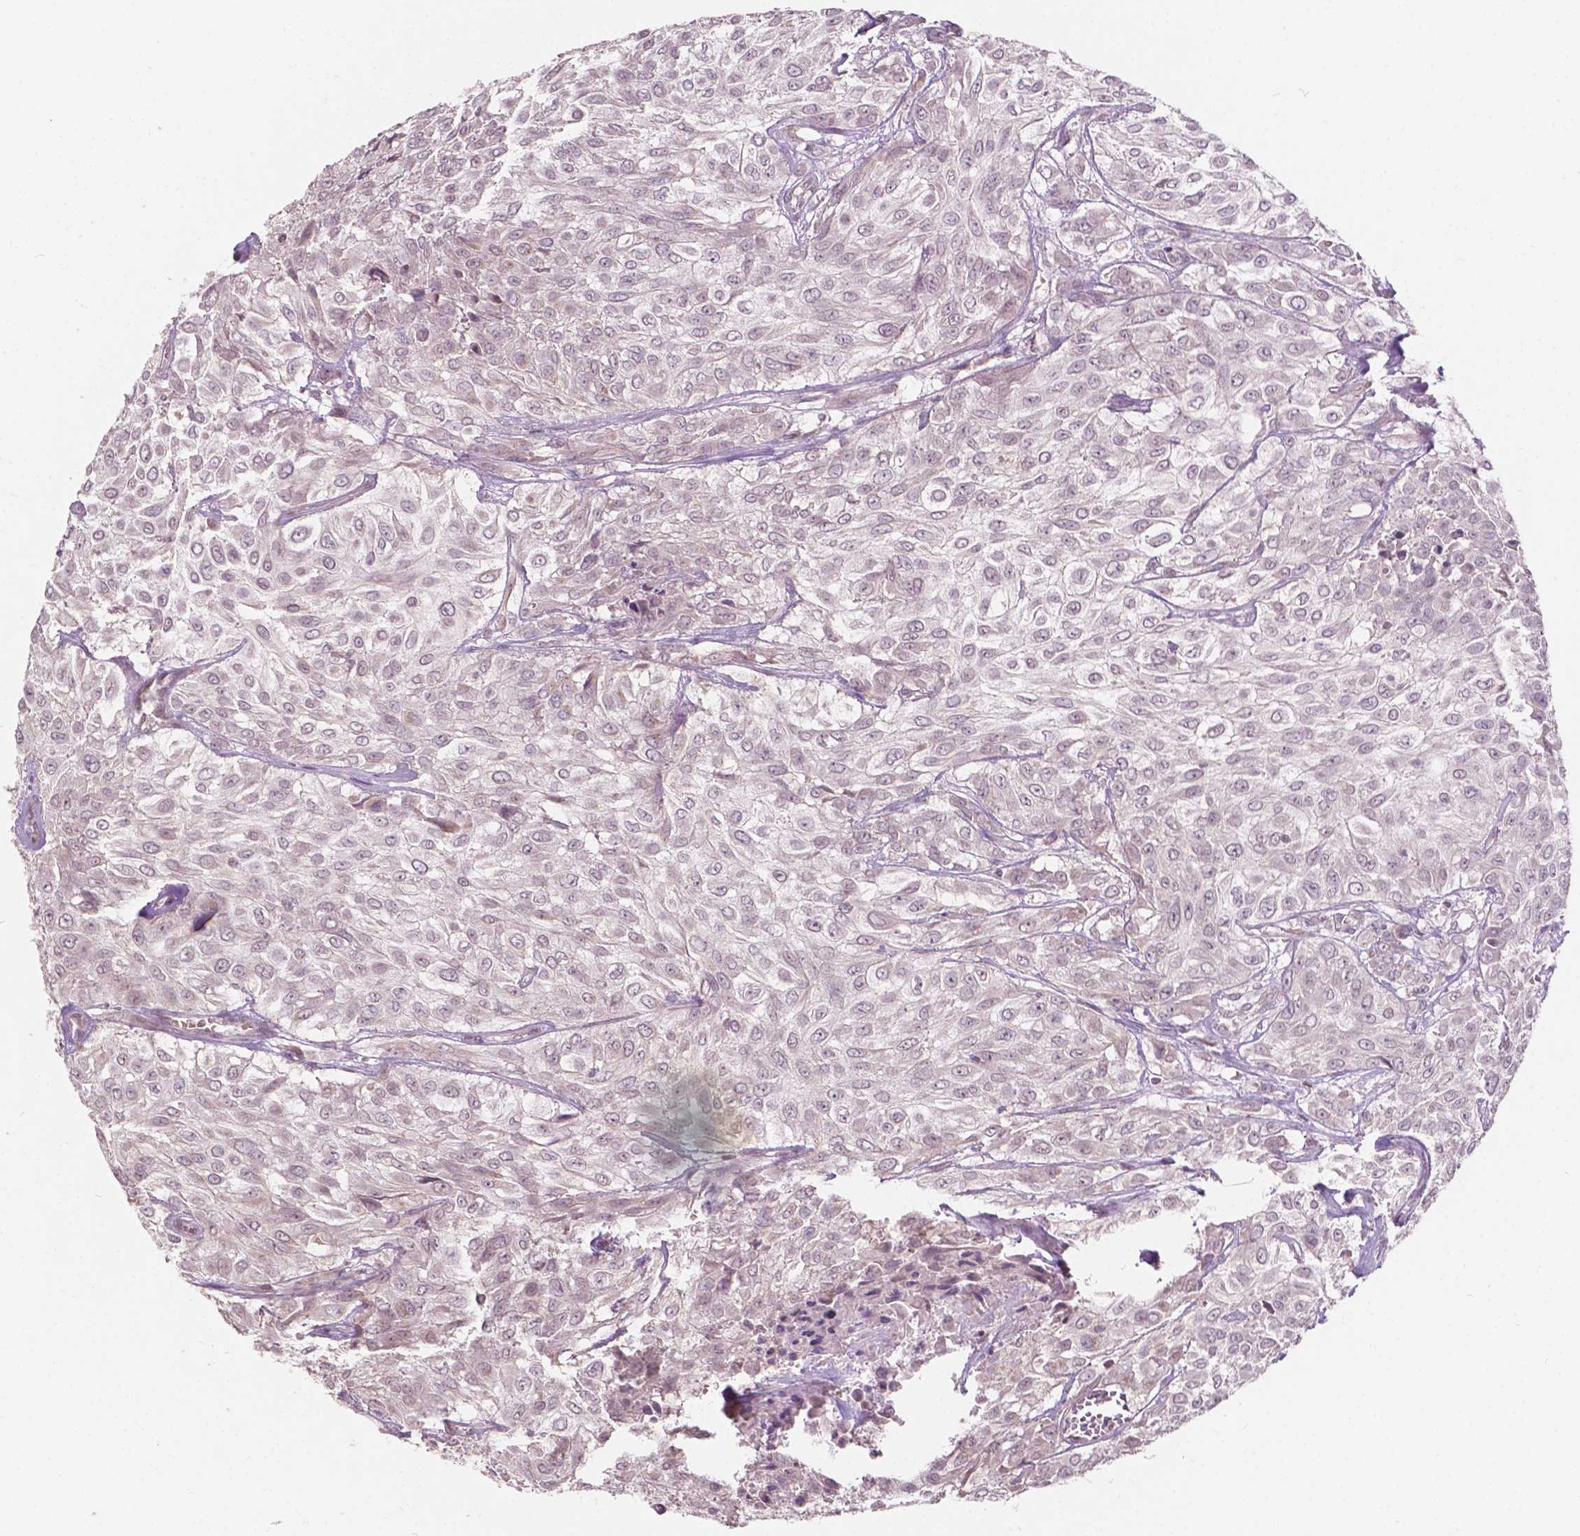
{"staining": {"intensity": "negative", "quantity": "none", "location": "none"}, "tissue": "urothelial cancer", "cell_type": "Tumor cells", "image_type": "cancer", "snomed": [{"axis": "morphology", "description": "Urothelial carcinoma, High grade"}, {"axis": "topography", "description": "Urinary bladder"}], "caption": "An immunohistochemistry micrograph of urothelial cancer is shown. There is no staining in tumor cells of urothelial cancer.", "gene": "NOS1AP", "patient": {"sex": "male", "age": 57}}